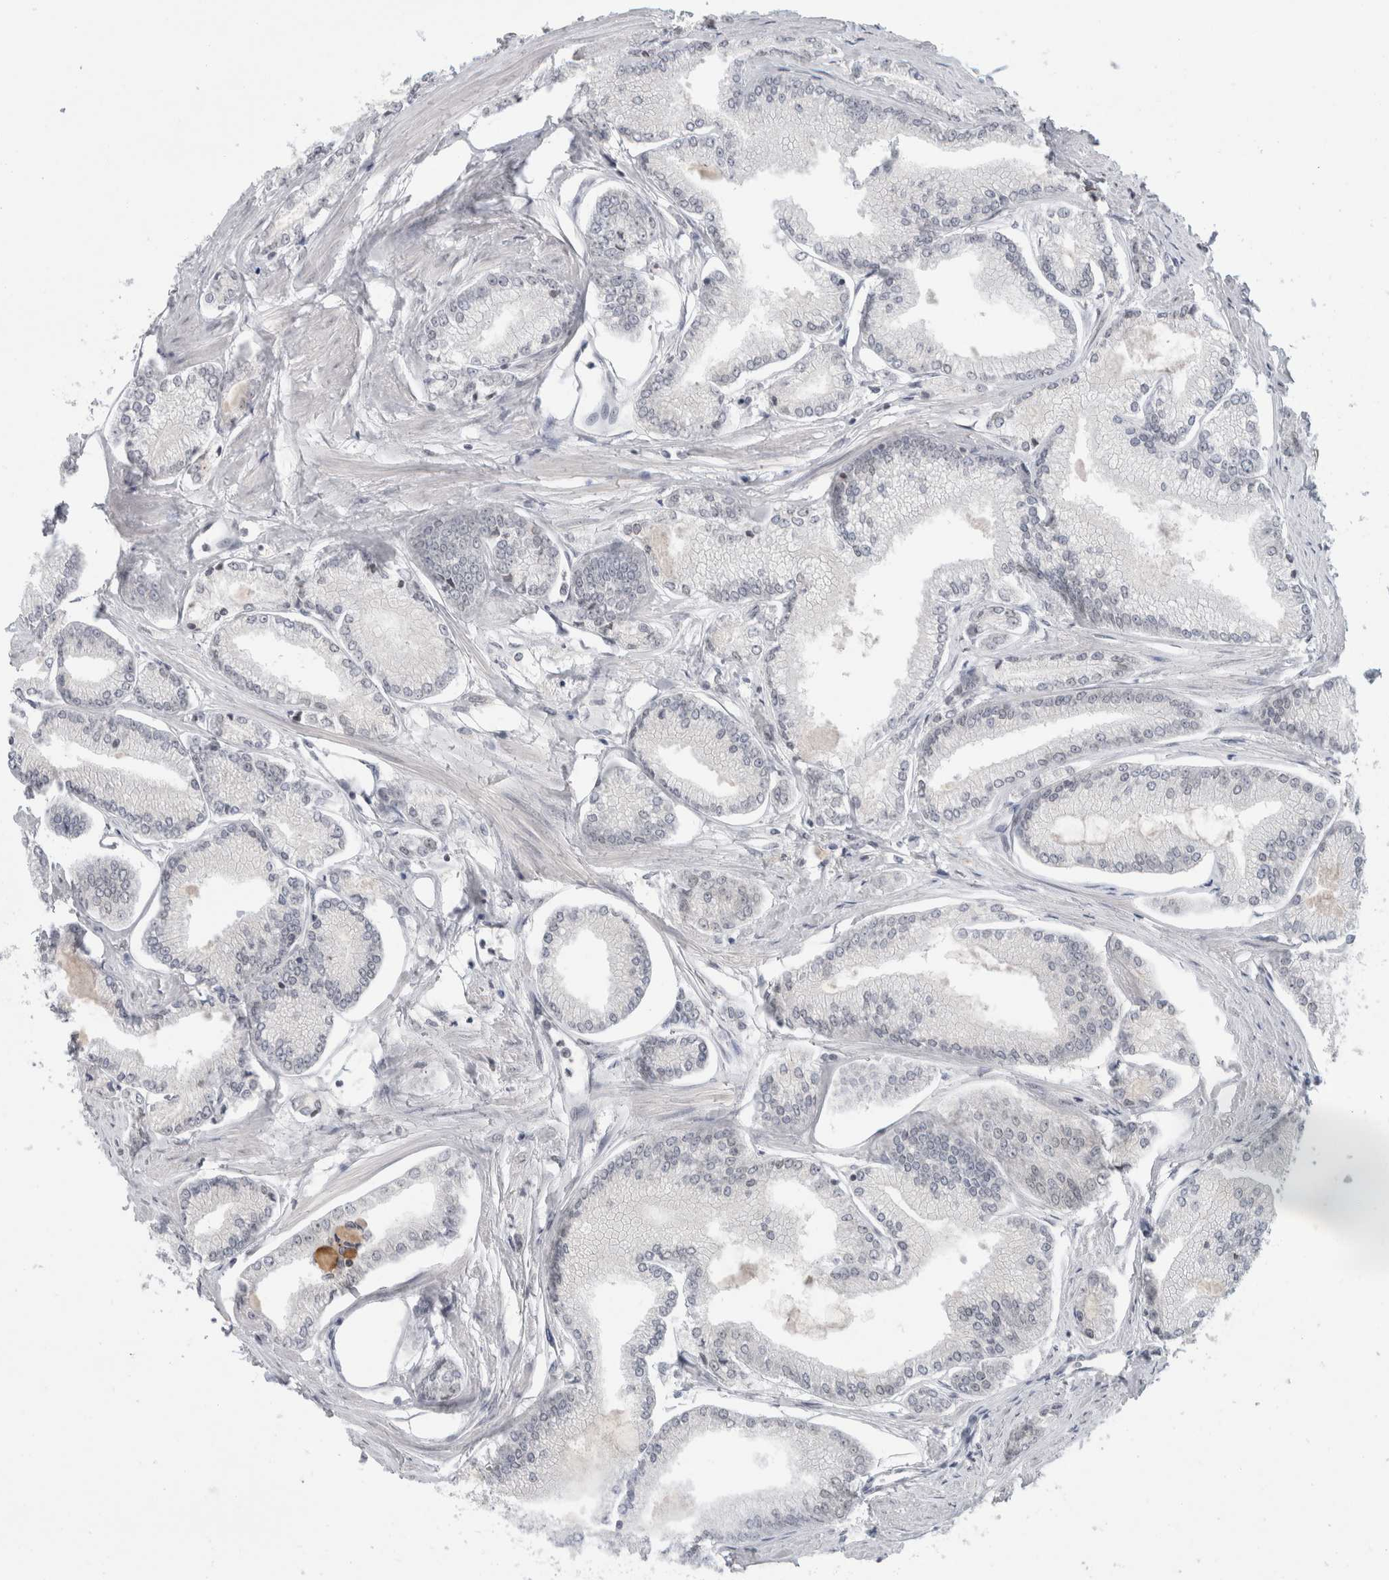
{"staining": {"intensity": "negative", "quantity": "none", "location": "none"}, "tissue": "prostate cancer", "cell_type": "Tumor cells", "image_type": "cancer", "snomed": [{"axis": "morphology", "description": "Adenocarcinoma, Low grade"}, {"axis": "topography", "description": "Prostate"}], "caption": "Tumor cells show no significant staining in adenocarcinoma (low-grade) (prostate).", "gene": "ZNF770", "patient": {"sex": "male", "age": 52}}